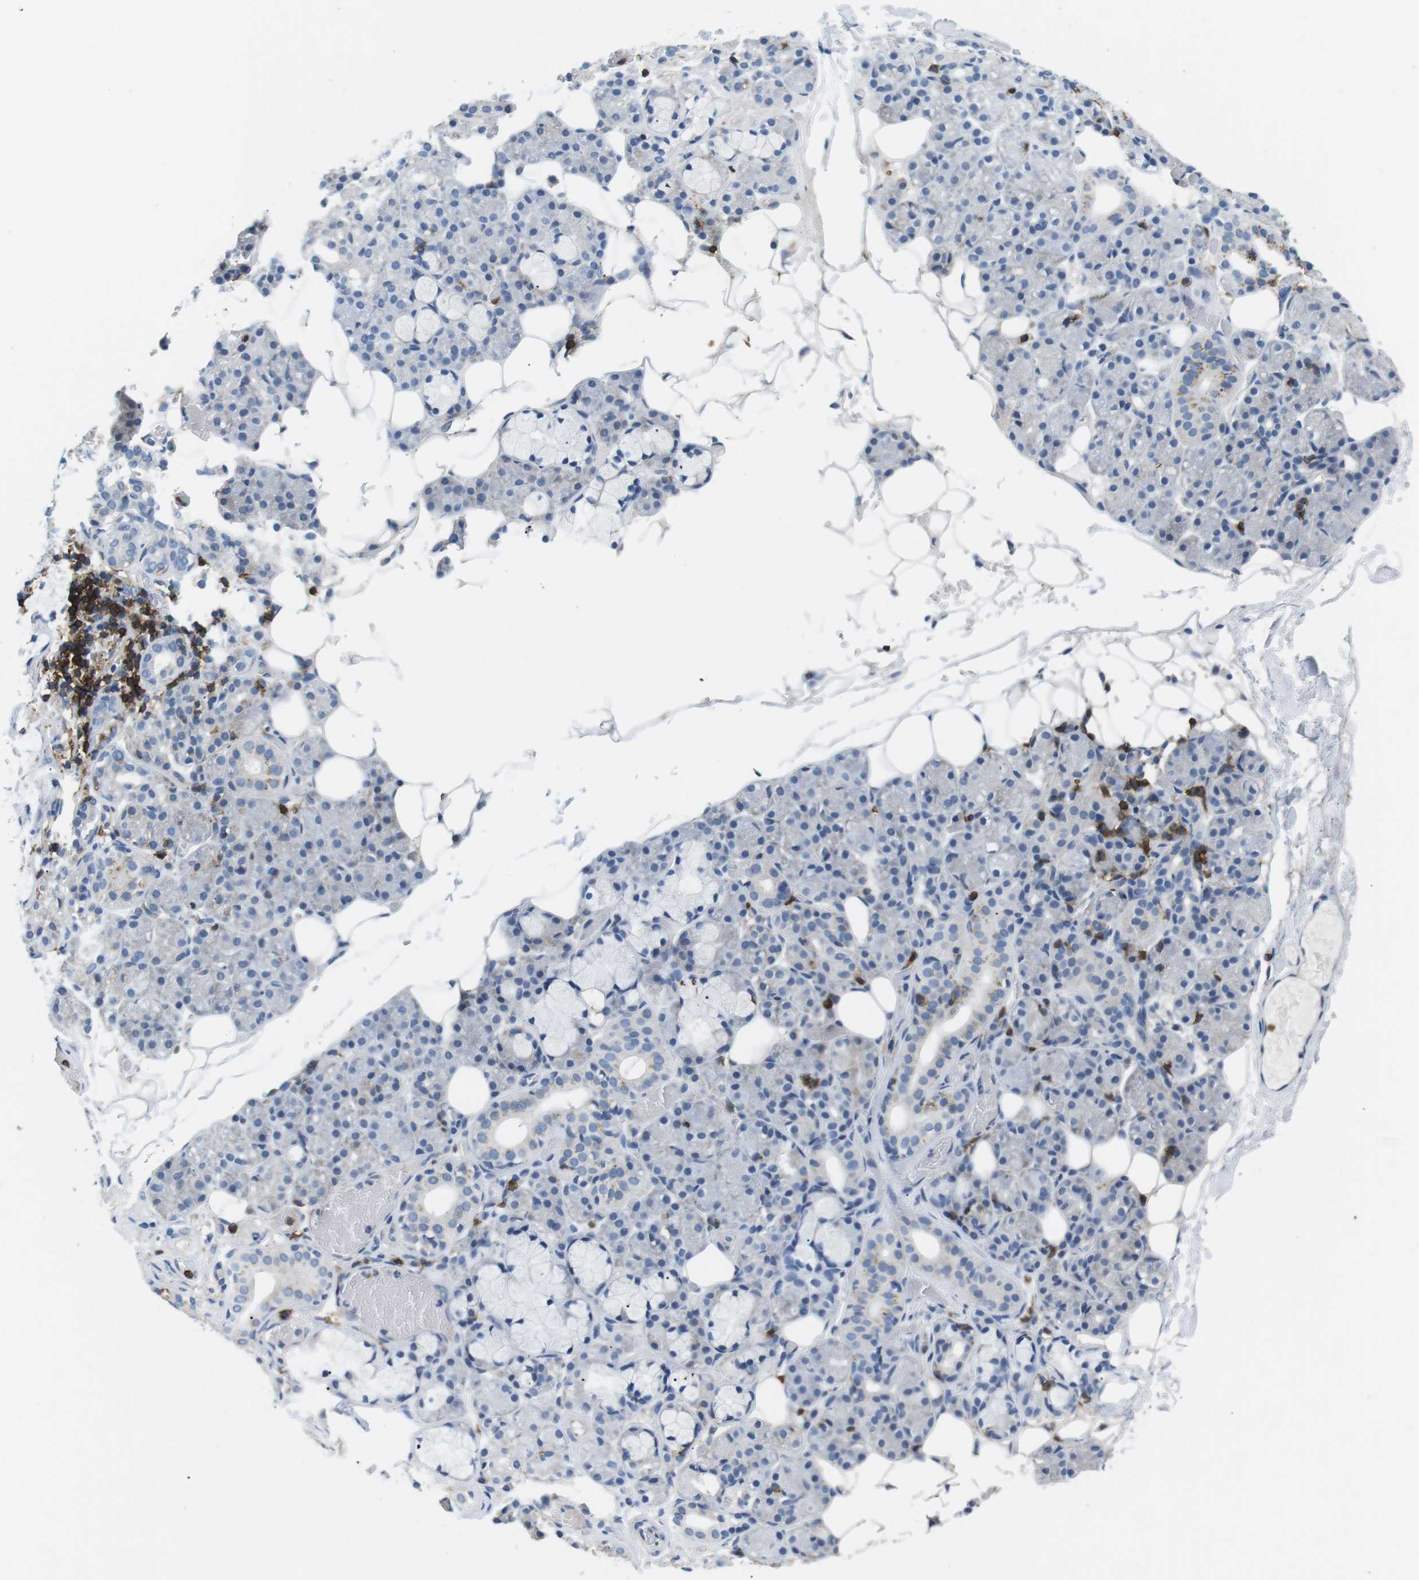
{"staining": {"intensity": "negative", "quantity": "none", "location": "none"}, "tissue": "salivary gland", "cell_type": "Glandular cells", "image_type": "normal", "snomed": [{"axis": "morphology", "description": "Normal tissue, NOS"}, {"axis": "topography", "description": "Salivary gland"}], "caption": "Glandular cells are negative for protein expression in benign human salivary gland. (DAB (3,3'-diaminobenzidine) immunohistochemistry, high magnification).", "gene": "CD6", "patient": {"sex": "male", "age": 63}}